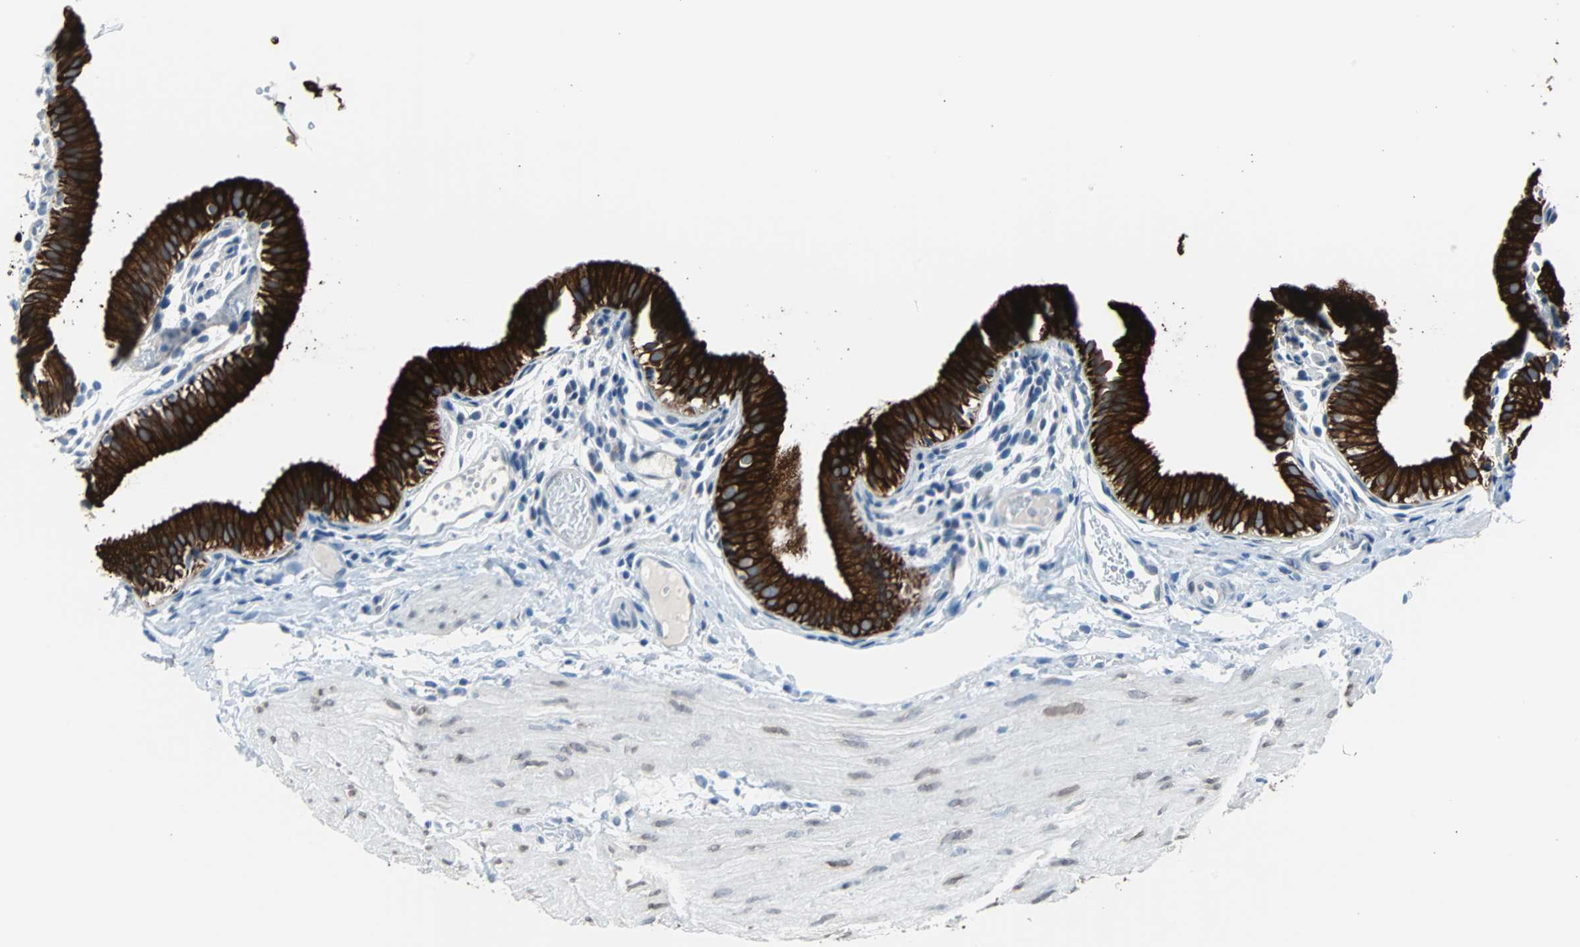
{"staining": {"intensity": "strong", "quantity": ">75%", "location": "cytoplasmic/membranous"}, "tissue": "gallbladder", "cell_type": "Glandular cells", "image_type": "normal", "snomed": [{"axis": "morphology", "description": "Normal tissue, NOS"}, {"axis": "topography", "description": "Gallbladder"}], "caption": "The photomicrograph displays staining of normal gallbladder, revealing strong cytoplasmic/membranous protein expression (brown color) within glandular cells.", "gene": "KRT7", "patient": {"sex": "female", "age": 26}}